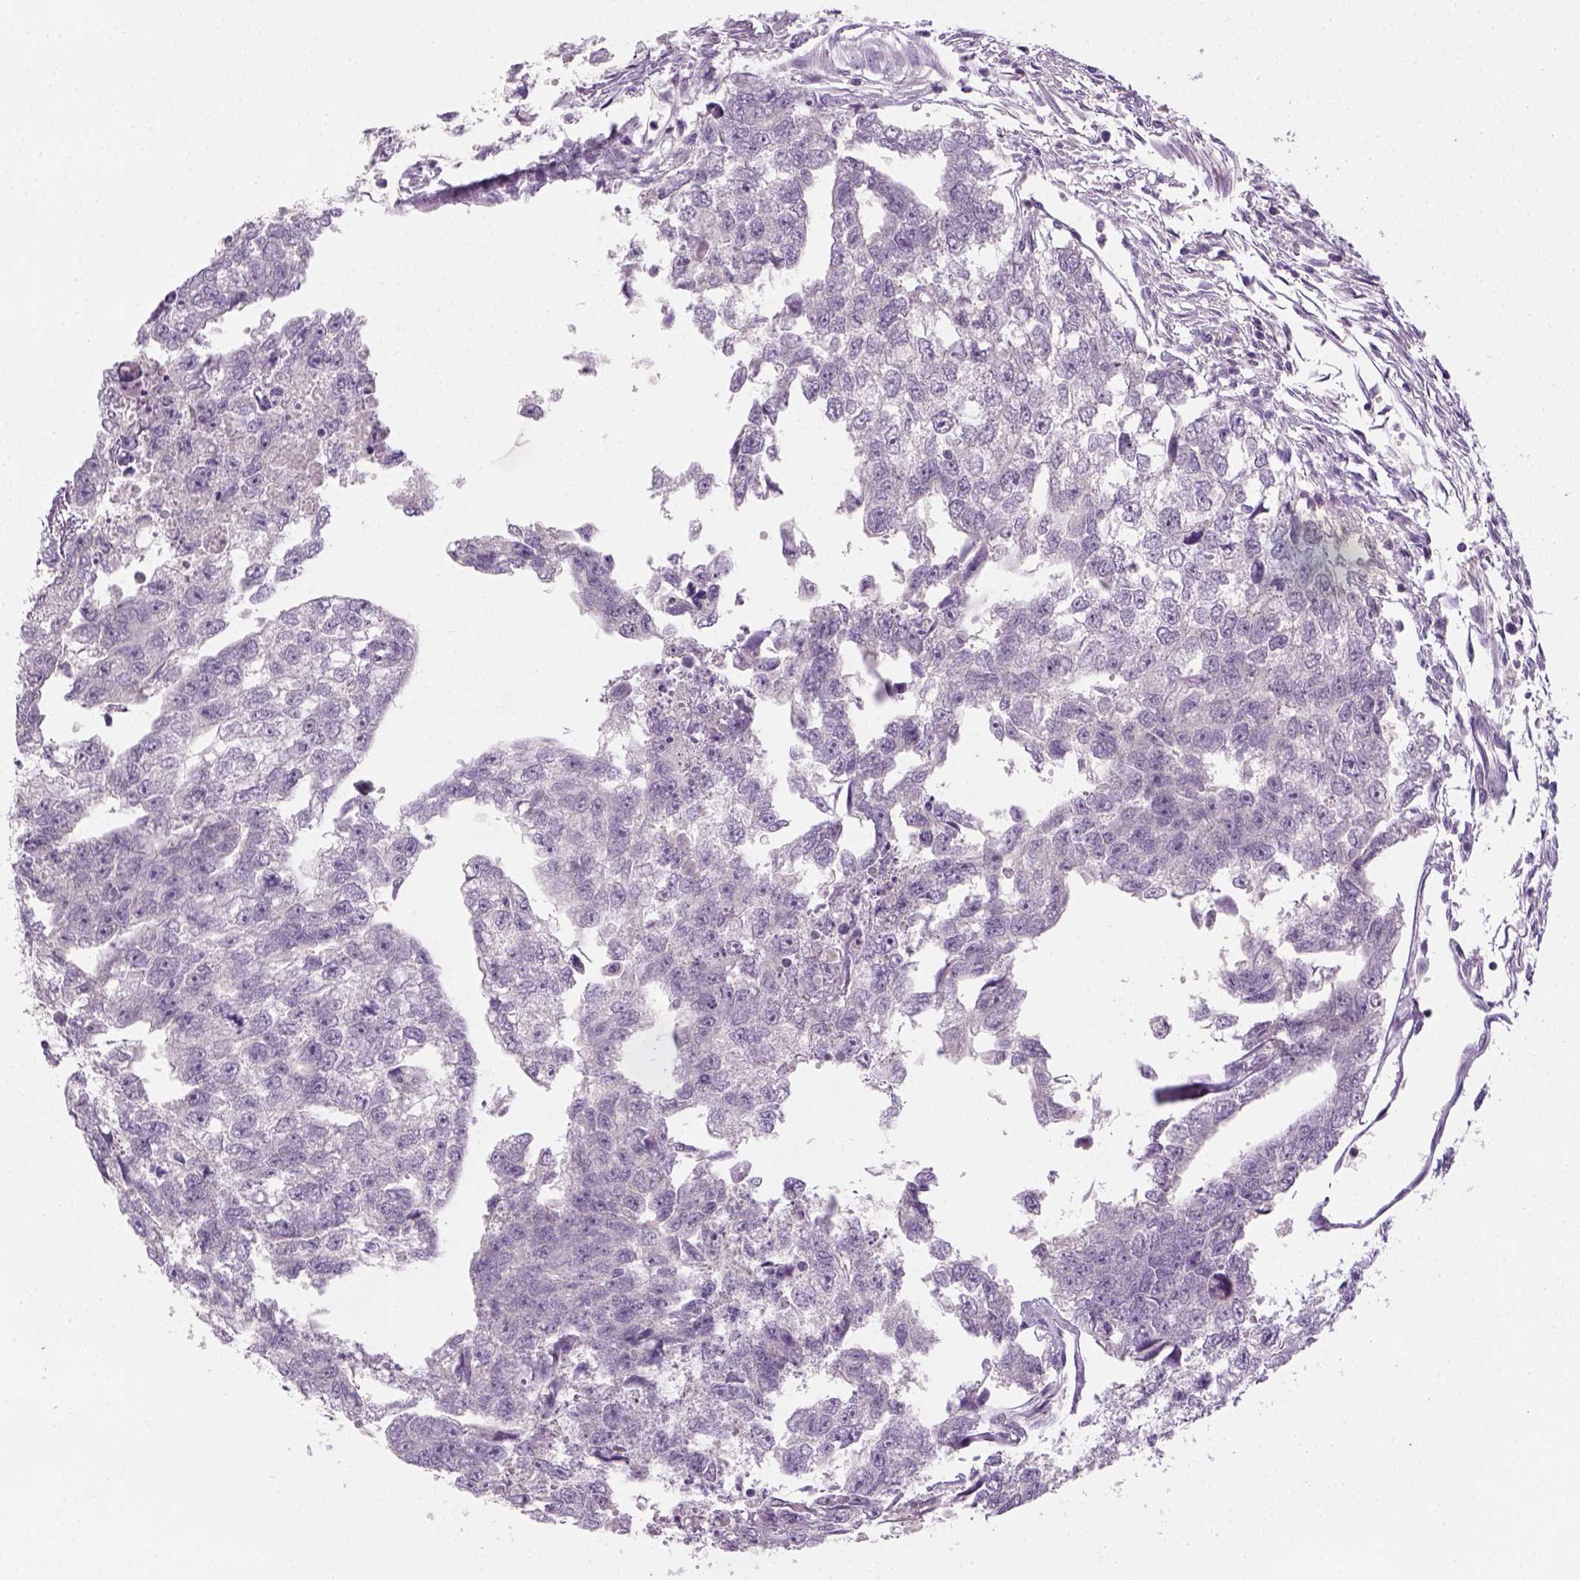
{"staining": {"intensity": "negative", "quantity": "none", "location": "none"}, "tissue": "testis cancer", "cell_type": "Tumor cells", "image_type": "cancer", "snomed": [{"axis": "morphology", "description": "Carcinoma, Embryonal, NOS"}, {"axis": "morphology", "description": "Teratoma, malignant, NOS"}, {"axis": "topography", "description": "Testis"}], "caption": "A photomicrograph of testis cancer (embryonal carcinoma) stained for a protein reveals no brown staining in tumor cells.", "gene": "GFI1B", "patient": {"sex": "male", "age": 44}}